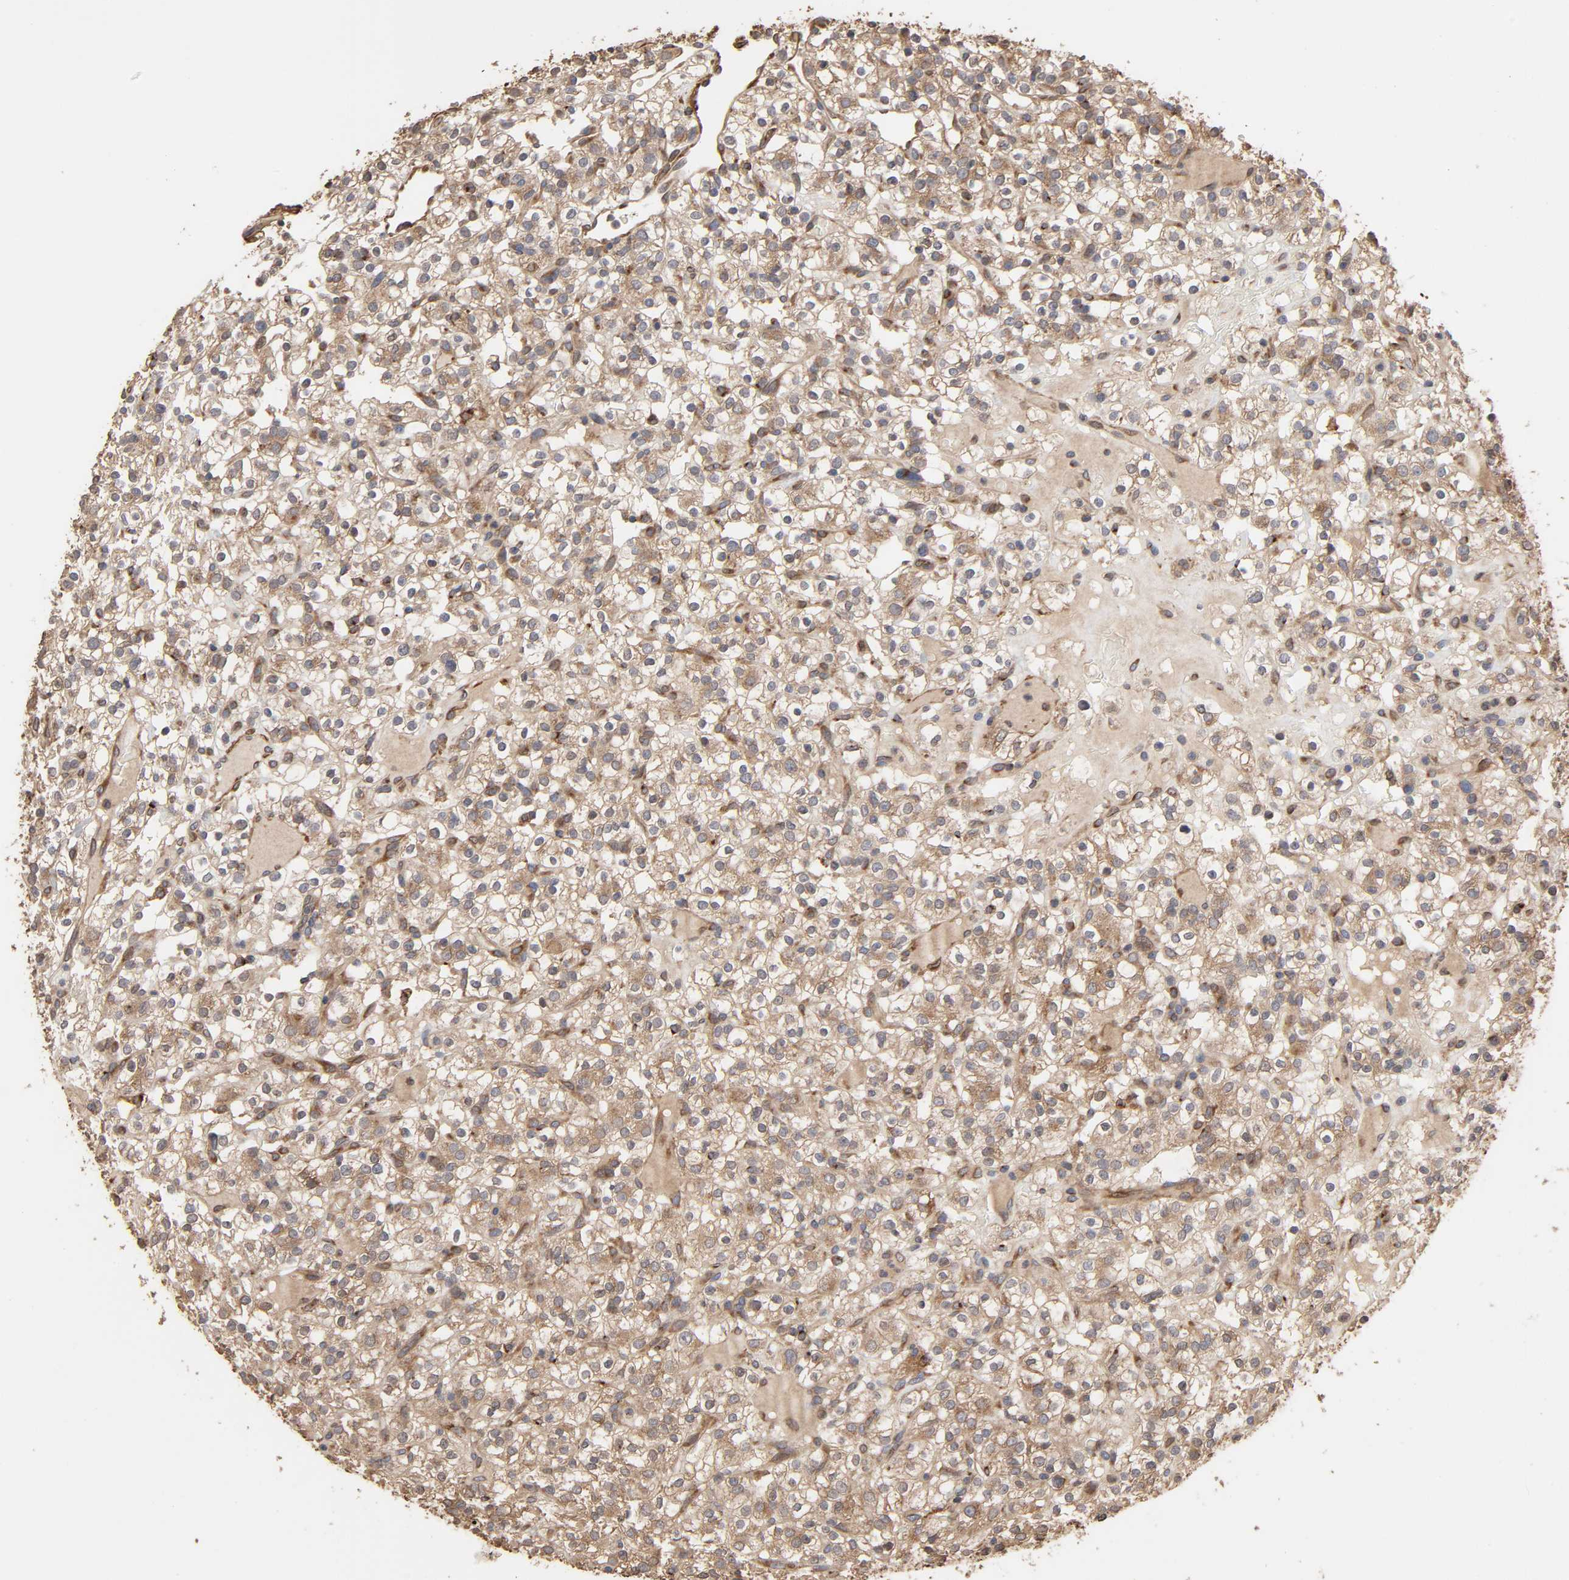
{"staining": {"intensity": "moderate", "quantity": ">75%", "location": "cytoplasmic/membranous"}, "tissue": "renal cancer", "cell_type": "Tumor cells", "image_type": "cancer", "snomed": [{"axis": "morphology", "description": "Normal tissue, NOS"}, {"axis": "morphology", "description": "Adenocarcinoma, NOS"}, {"axis": "topography", "description": "Kidney"}], "caption": "The histopathology image demonstrates immunohistochemical staining of adenocarcinoma (renal). There is moderate cytoplasmic/membranous expression is present in about >75% of tumor cells.", "gene": "GNPTG", "patient": {"sex": "female", "age": 72}}